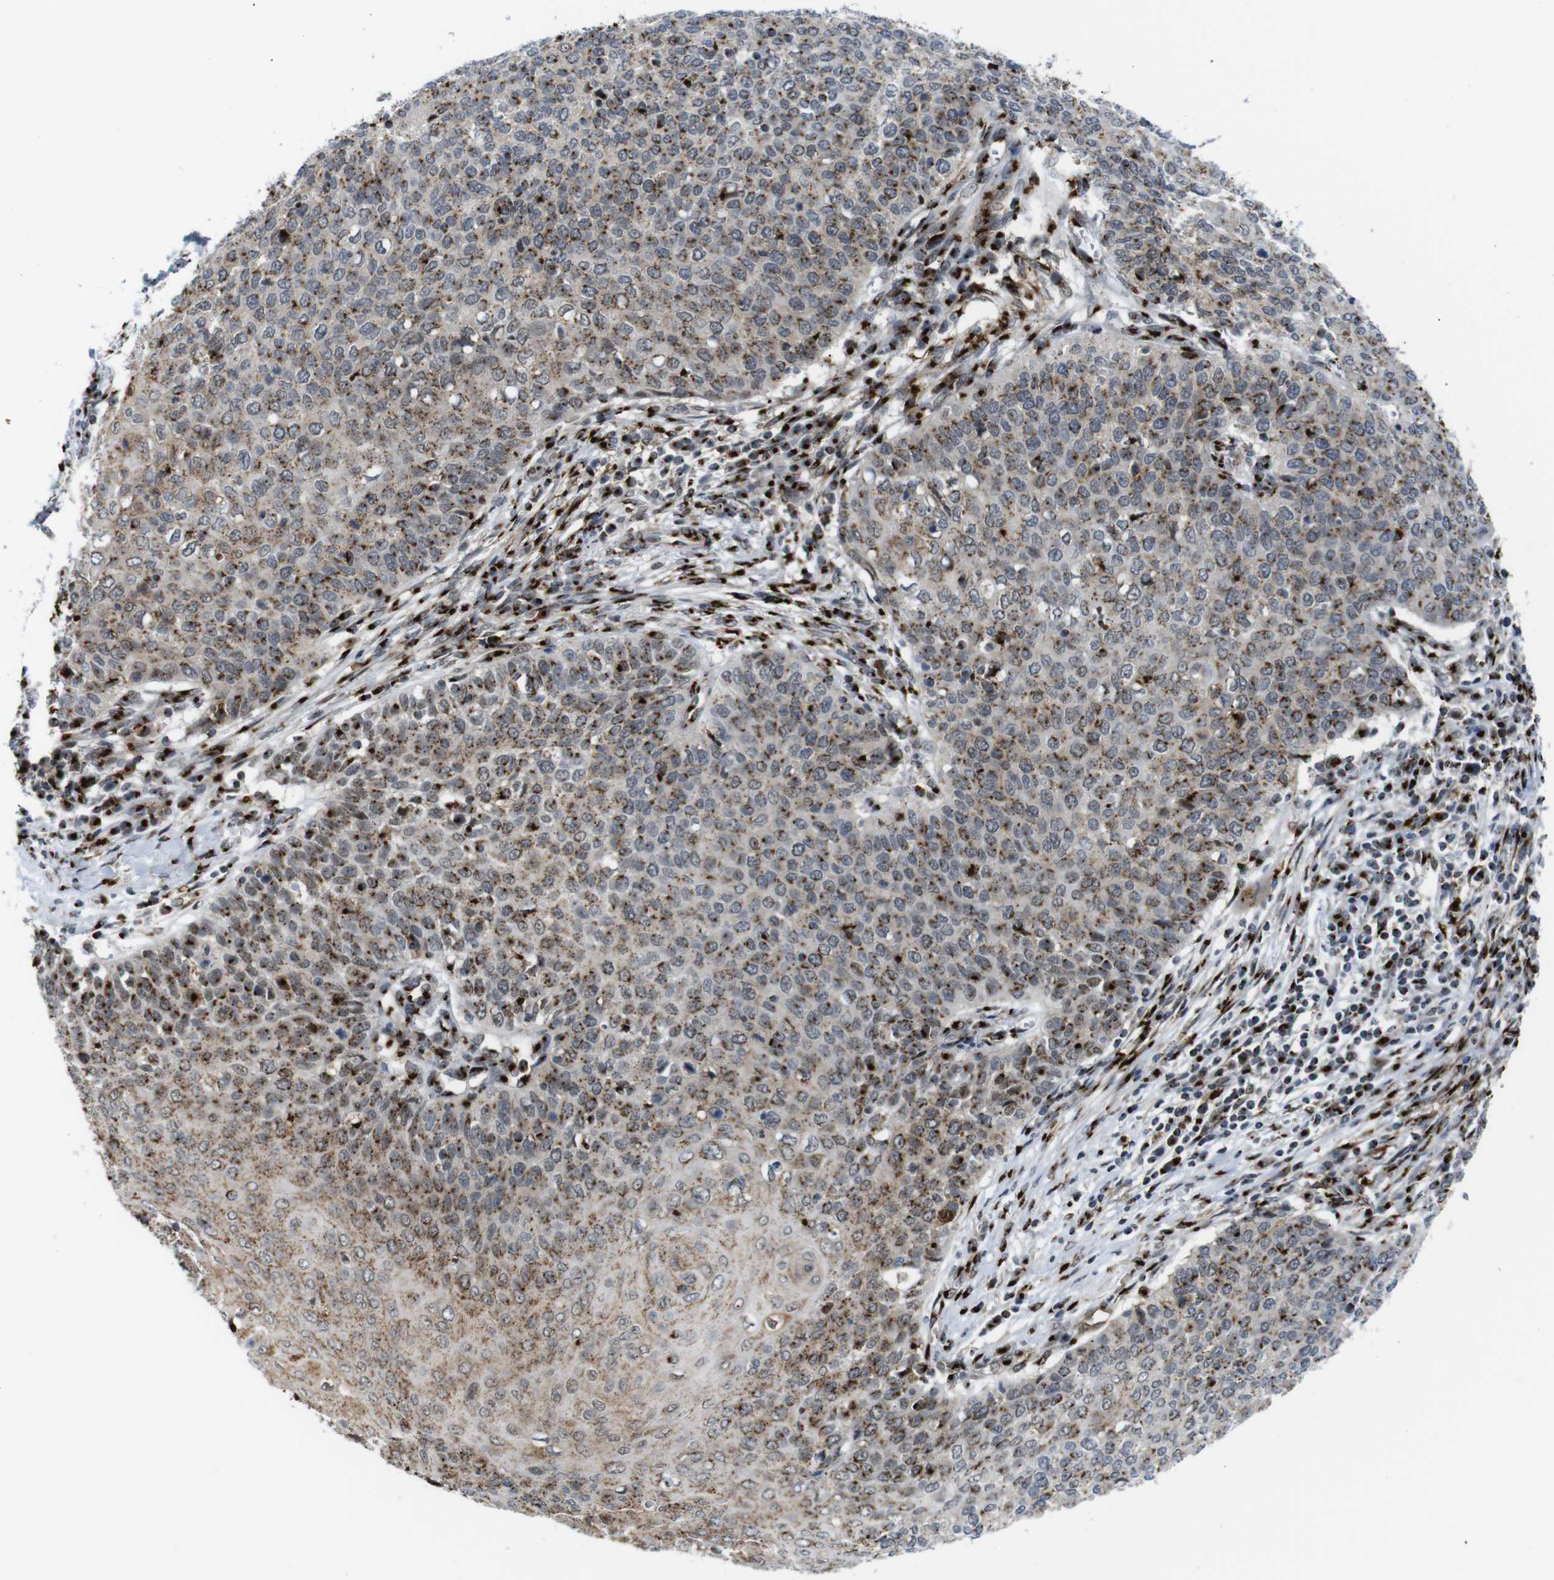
{"staining": {"intensity": "moderate", "quantity": ">75%", "location": "cytoplasmic/membranous"}, "tissue": "cervical cancer", "cell_type": "Tumor cells", "image_type": "cancer", "snomed": [{"axis": "morphology", "description": "Squamous cell carcinoma, NOS"}, {"axis": "topography", "description": "Cervix"}], "caption": "IHC photomicrograph of cervical cancer stained for a protein (brown), which demonstrates medium levels of moderate cytoplasmic/membranous staining in about >75% of tumor cells.", "gene": "TGOLN2", "patient": {"sex": "female", "age": 39}}